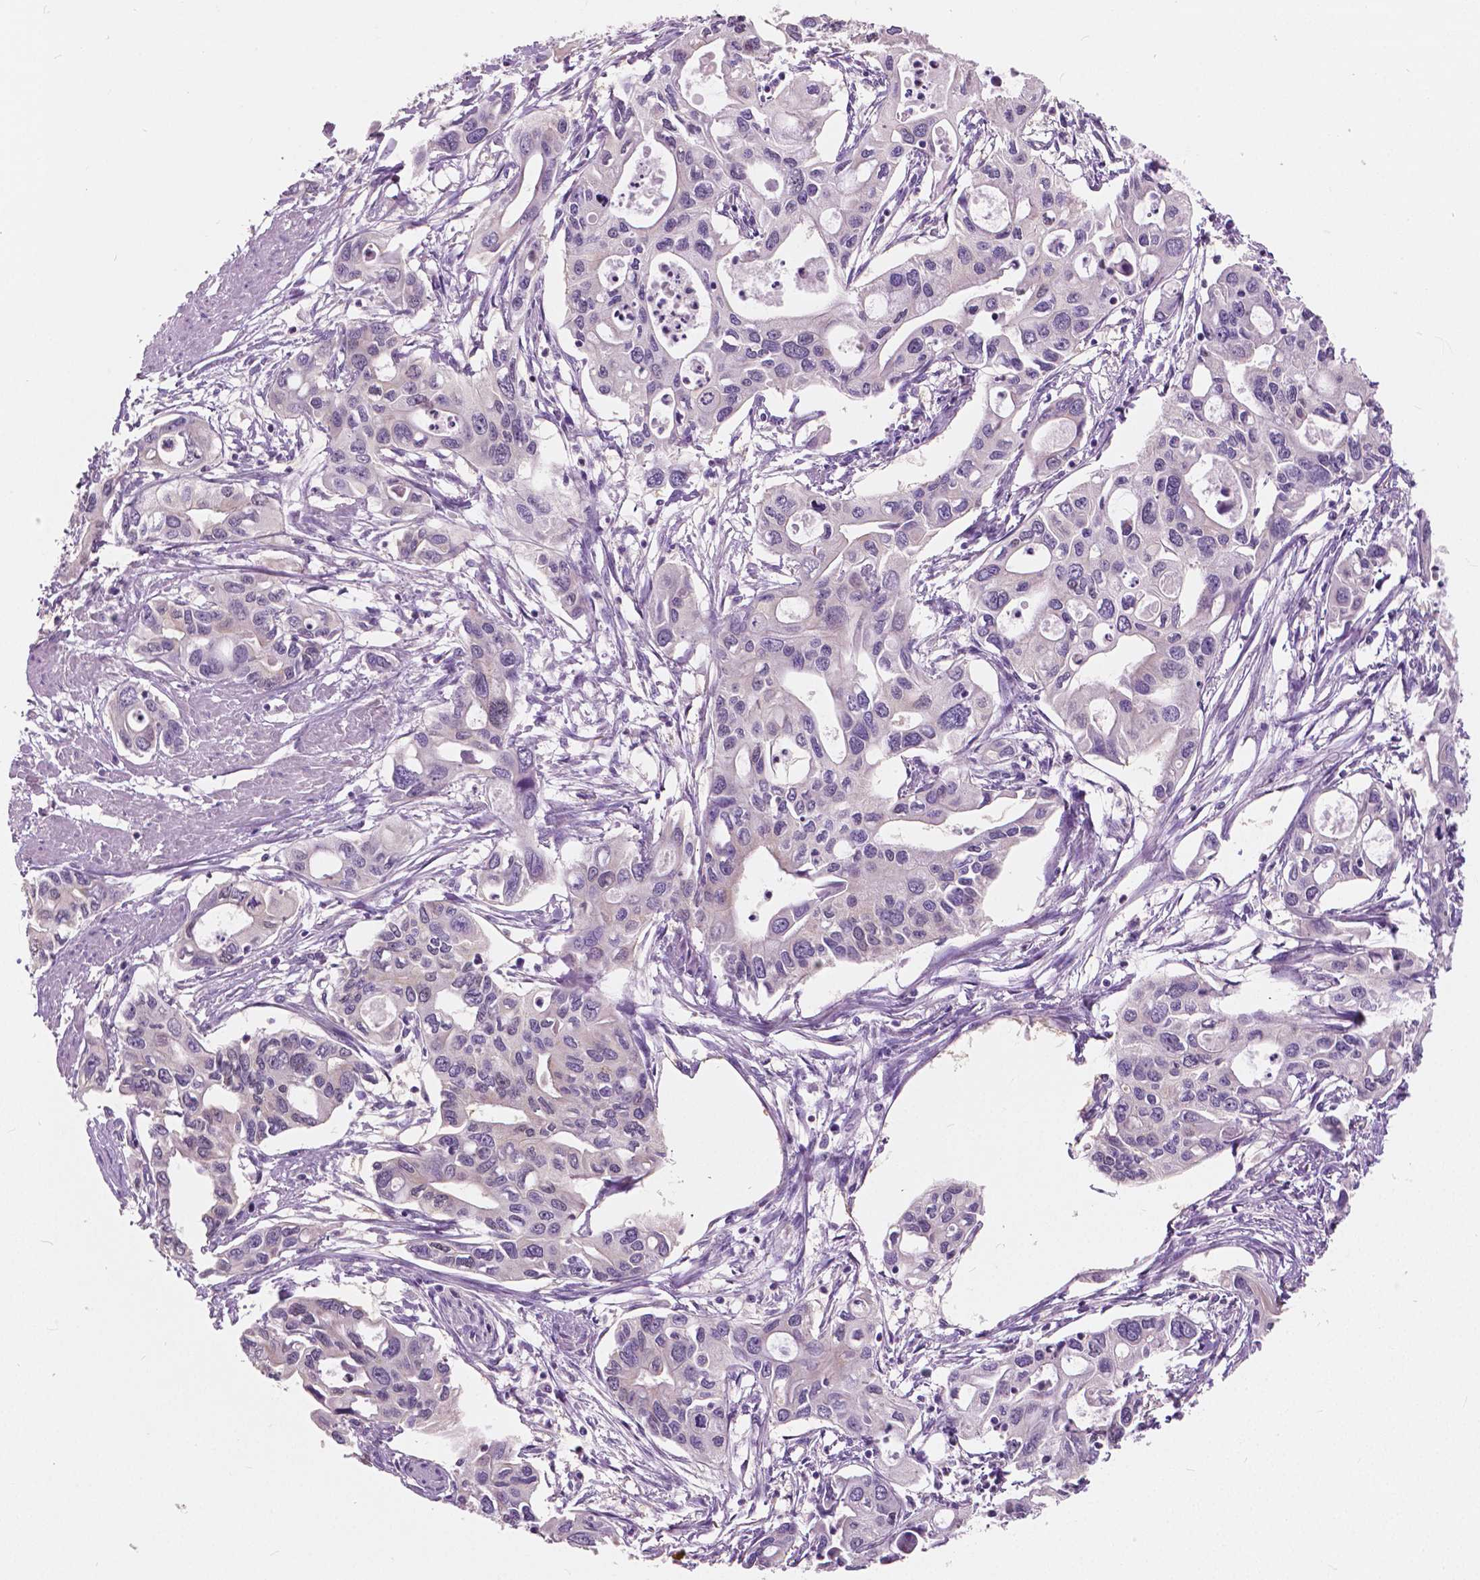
{"staining": {"intensity": "negative", "quantity": "none", "location": "none"}, "tissue": "pancreatic cancer", "cell_type": "Tumor cells", "image_type": "cancer", "snomed": [{"axis": "morphology", "description": "Adenocarcinoma, NOS"}, {"axis": "topography", "description": "Pancreas"}], "caption": "A photomicrograph of human pancreatic adenocarcinoma is negative for staining in tumor cells. (DAB (3,3'-diaminobenzidine) immunohistochemistry with hematoxylin counter stain).", "gene": "TKFC", "patient": {"sex": "male", "age": 60}}